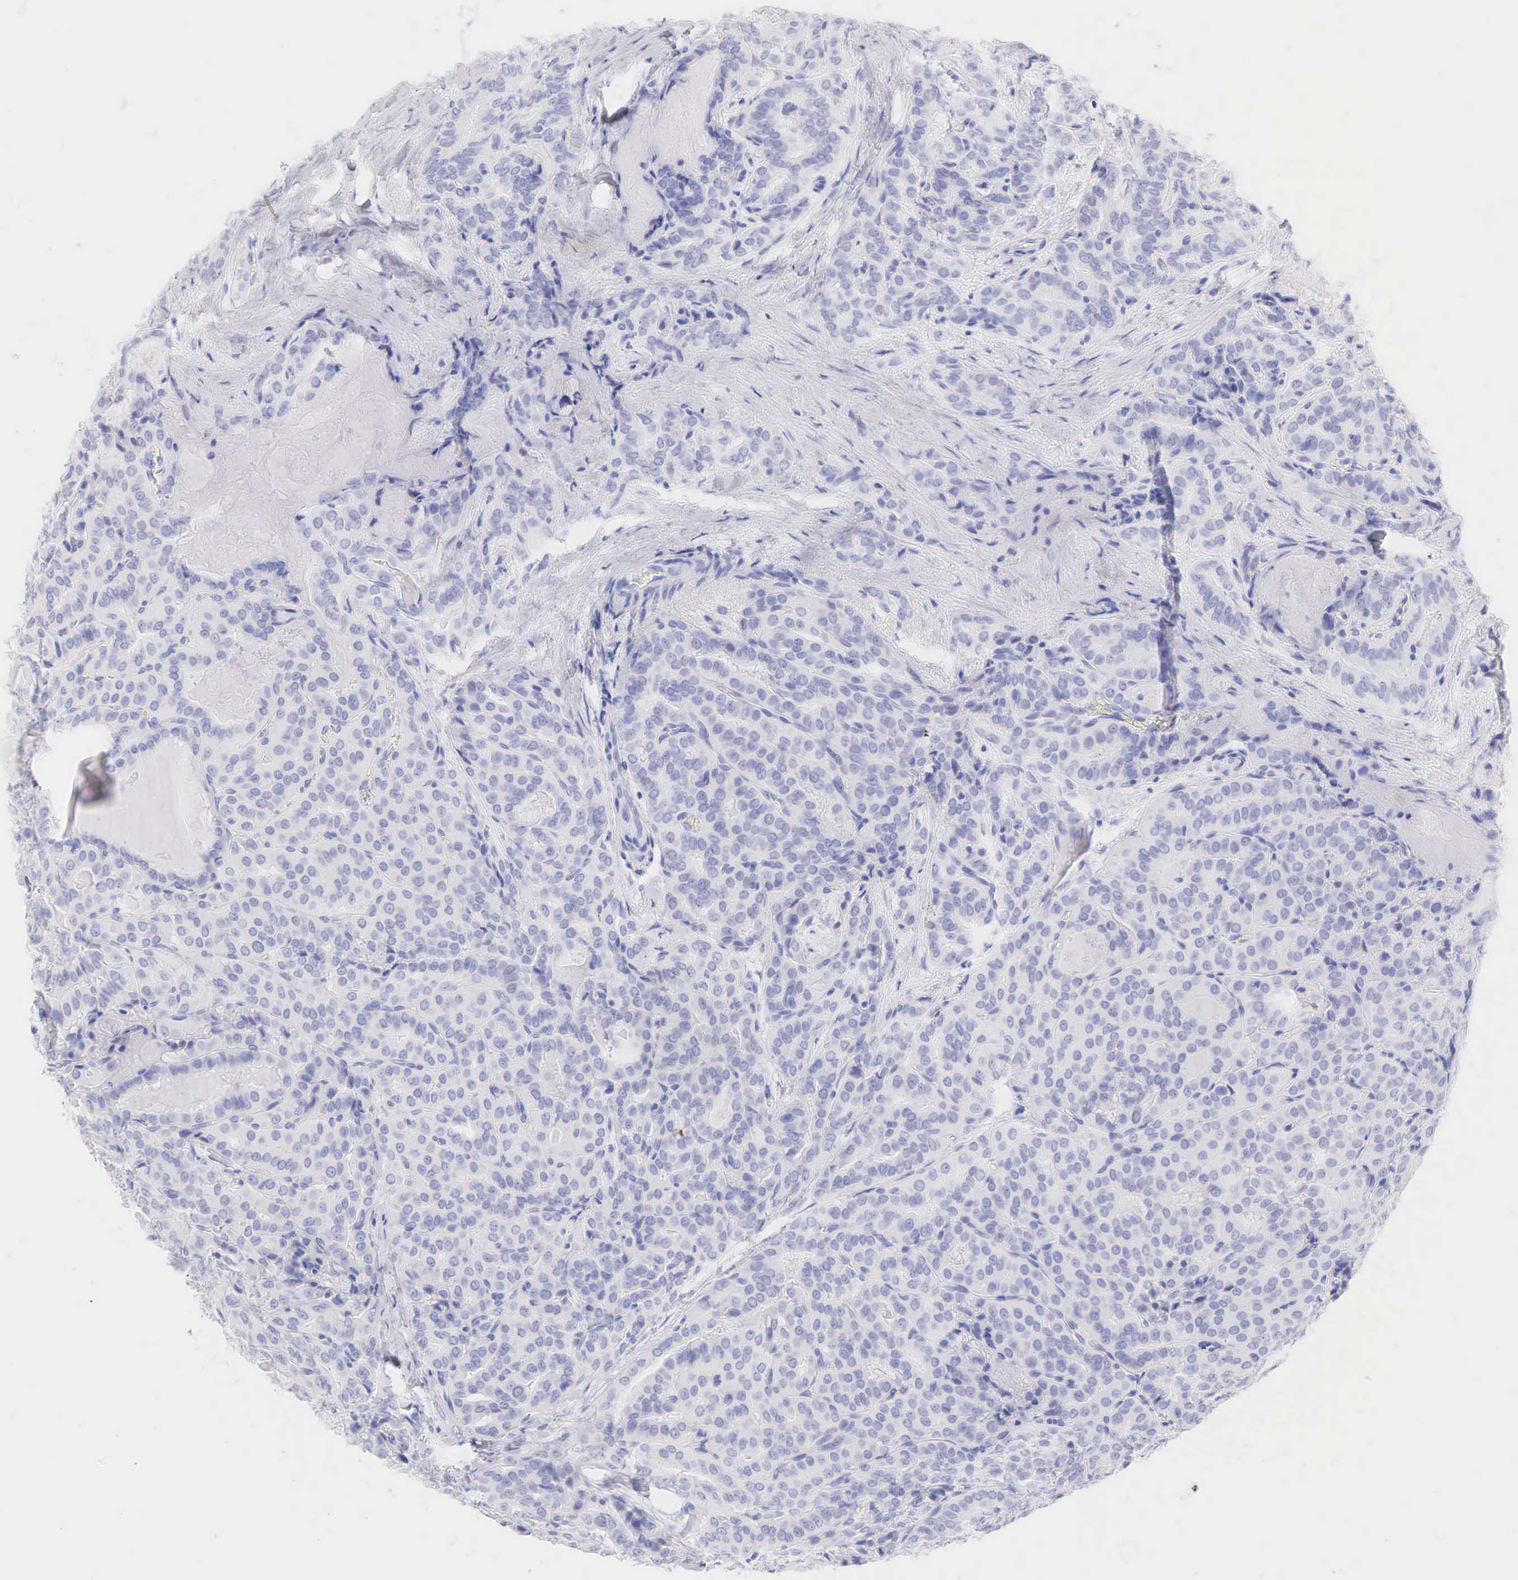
{"staining": {"intensity": "negative", "quantity": "none", "location": "none"}, "tissue": "thyroid cancer", "cell_type": "Tumor cells", "image_type": "cancer", "snomed": [{"axis": "morphology", "description": "Papillary adenocarcinoma, NOS"}, {"axis": "topography", "description": "Thyroid gland"}], "caption": "Immunohistochemistry (IHC) histopathology image of human thyroid cancer (papillary adenocarcinoma) stained for a protein (brown), which displays no positivity in tumor cells.", "gene": "KRT14", "patient": {"sex": "female", "age": 71}}